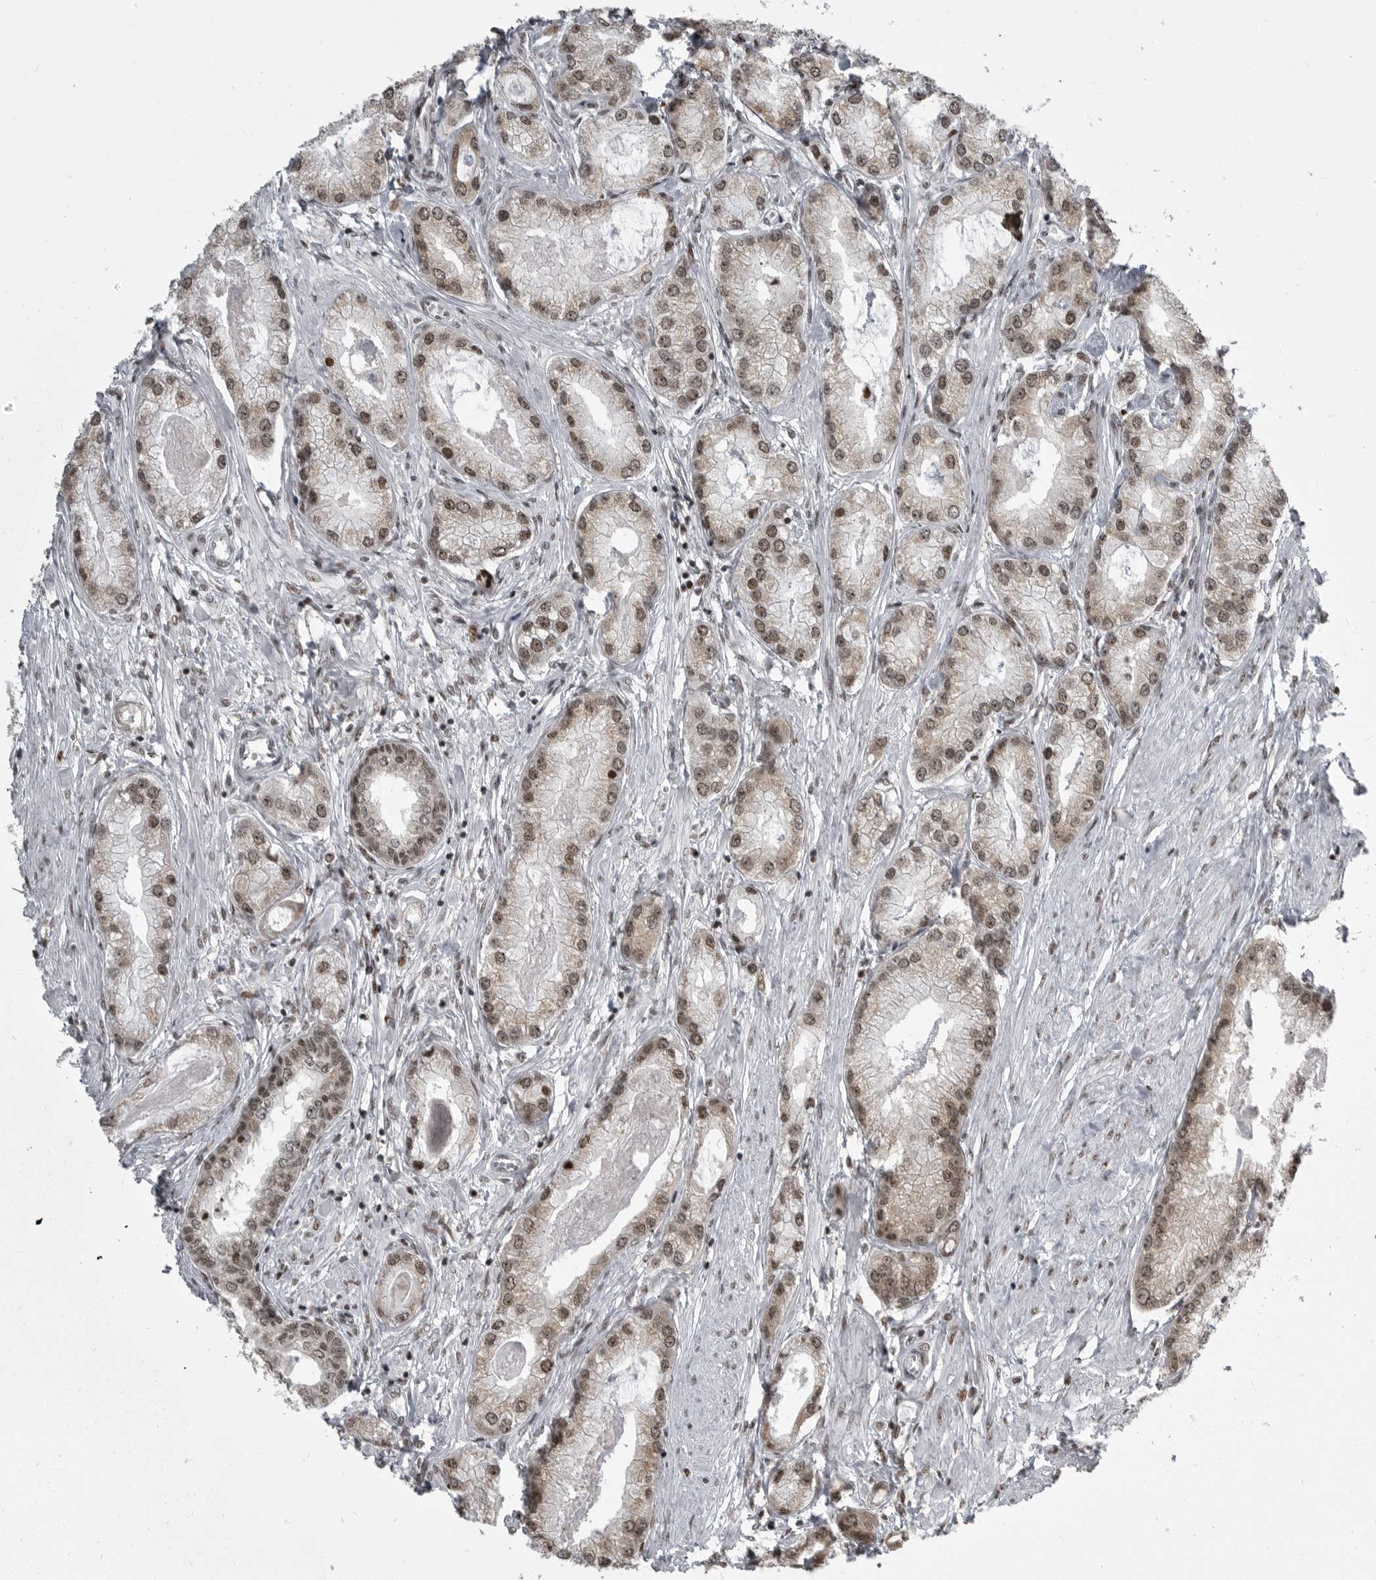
{"staining": {"intensity": "weak", "quantity": "25%-75%", "location": "nuclear"}, "tissue": "prostate cancer", "cell_type": "Tumor cells", "image_type": "cancer", "snomed": [{"axis": "morphology", "description": "Adenocarcinoma, Low grade"}, {"axis": "topography", "description": "Prostate"}], "caption": "This photomicrograph reveals immunohistochemistry (IHC) staining of human prostate cancer, with low weak nuclear staining in about 25%-75% of tumor cells.", "gene": "YAF2", "patient": {"sex": "male", "age": 62}}